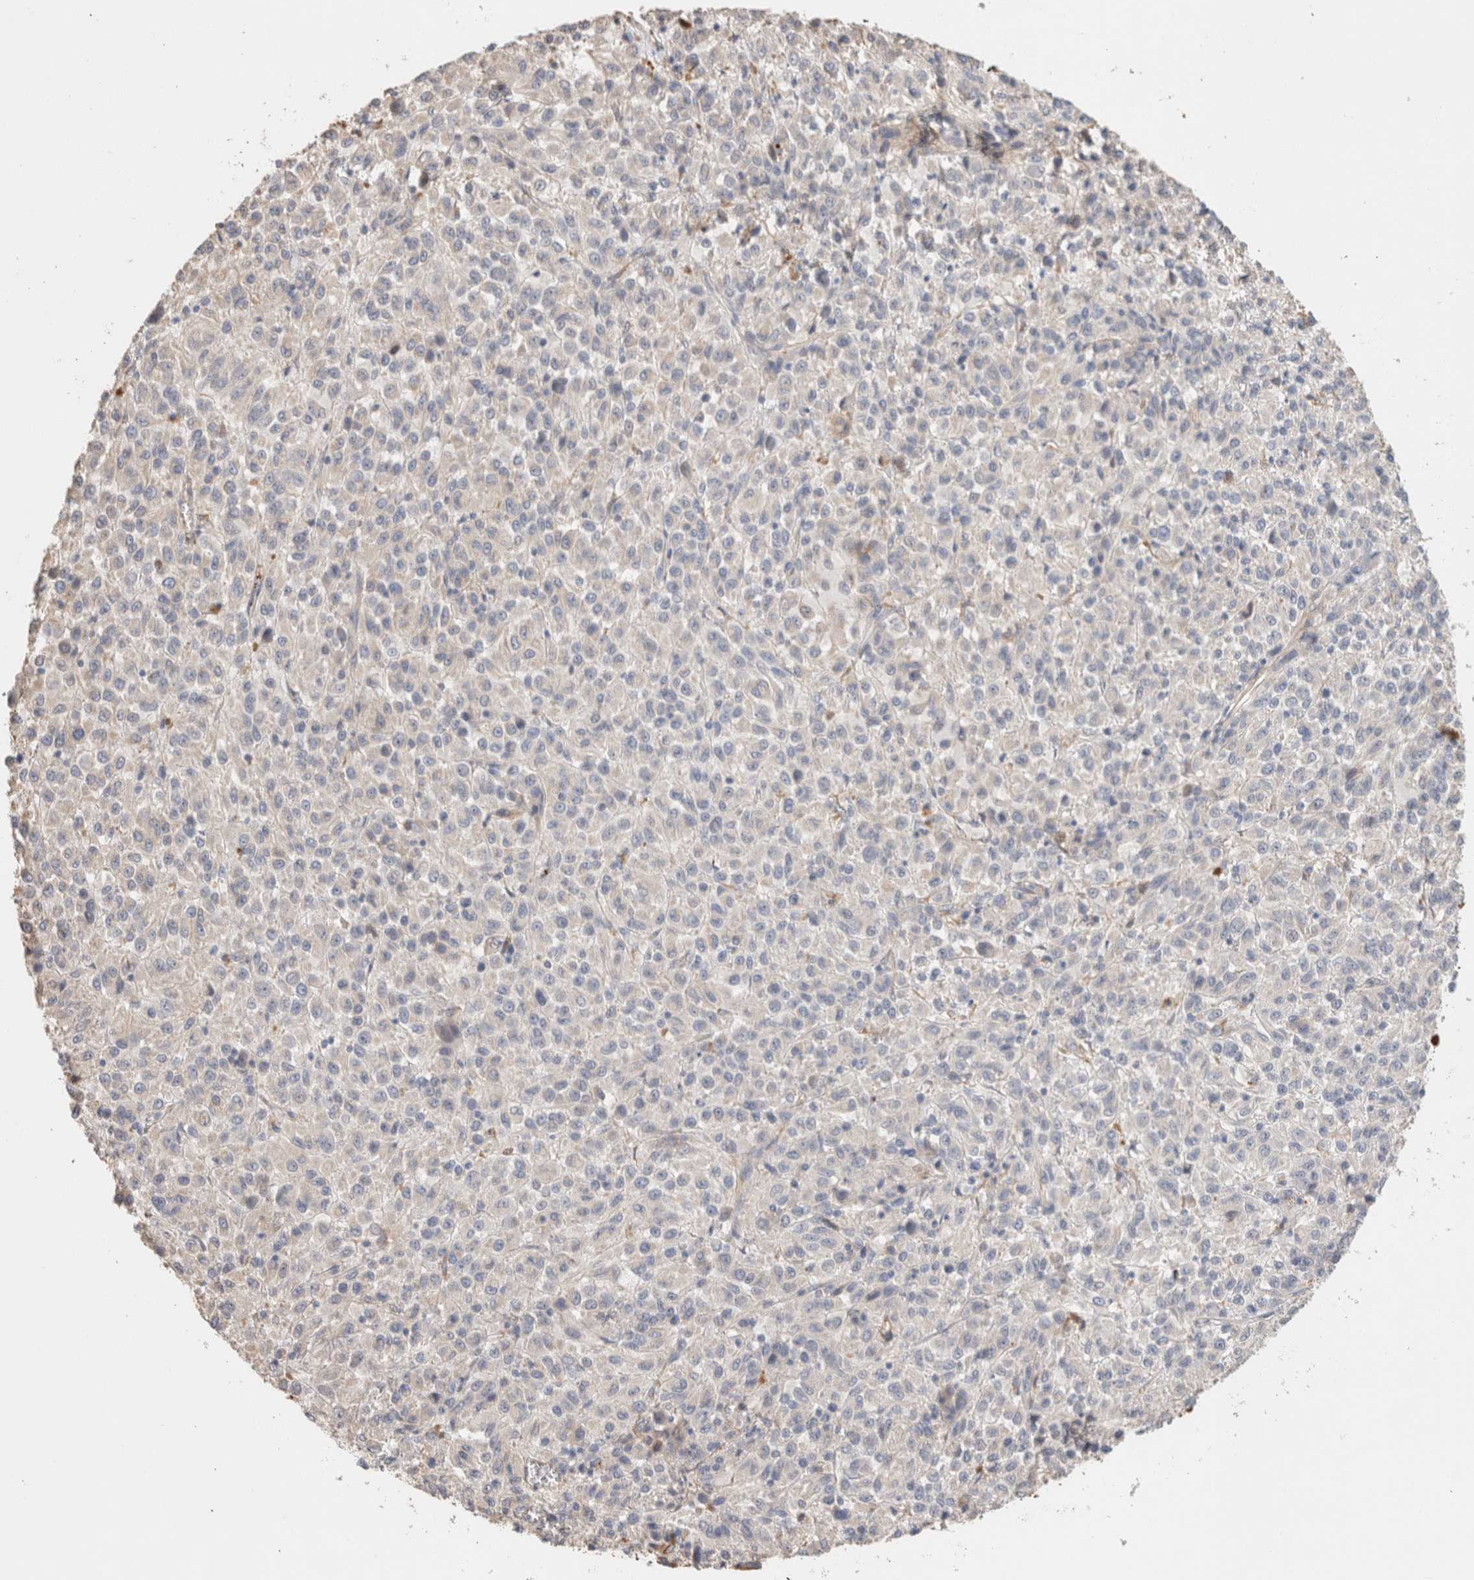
{"staining": {"intensity": "negative", "quantity": "none", "location": "none"}, "tissue": "melanoma", "cell_type": "Tumor cells", "image_type": "cancer", "snomed": [{"axis": "morphology", "description": "Malignant melanoma, Metastatic site"}, {"axis": "topography", "description": "Lung"}], "caption": "A photomicrograph of human melanoma is negative for staining in tumor cells. The staining was performed using DAB to visualize the protein expression in brown, while the nuclei were stained in blue with hematoxylin (Magnification: 20x).", "gene": "PROS1", "patient": {"sex": "male", "age": 64}}